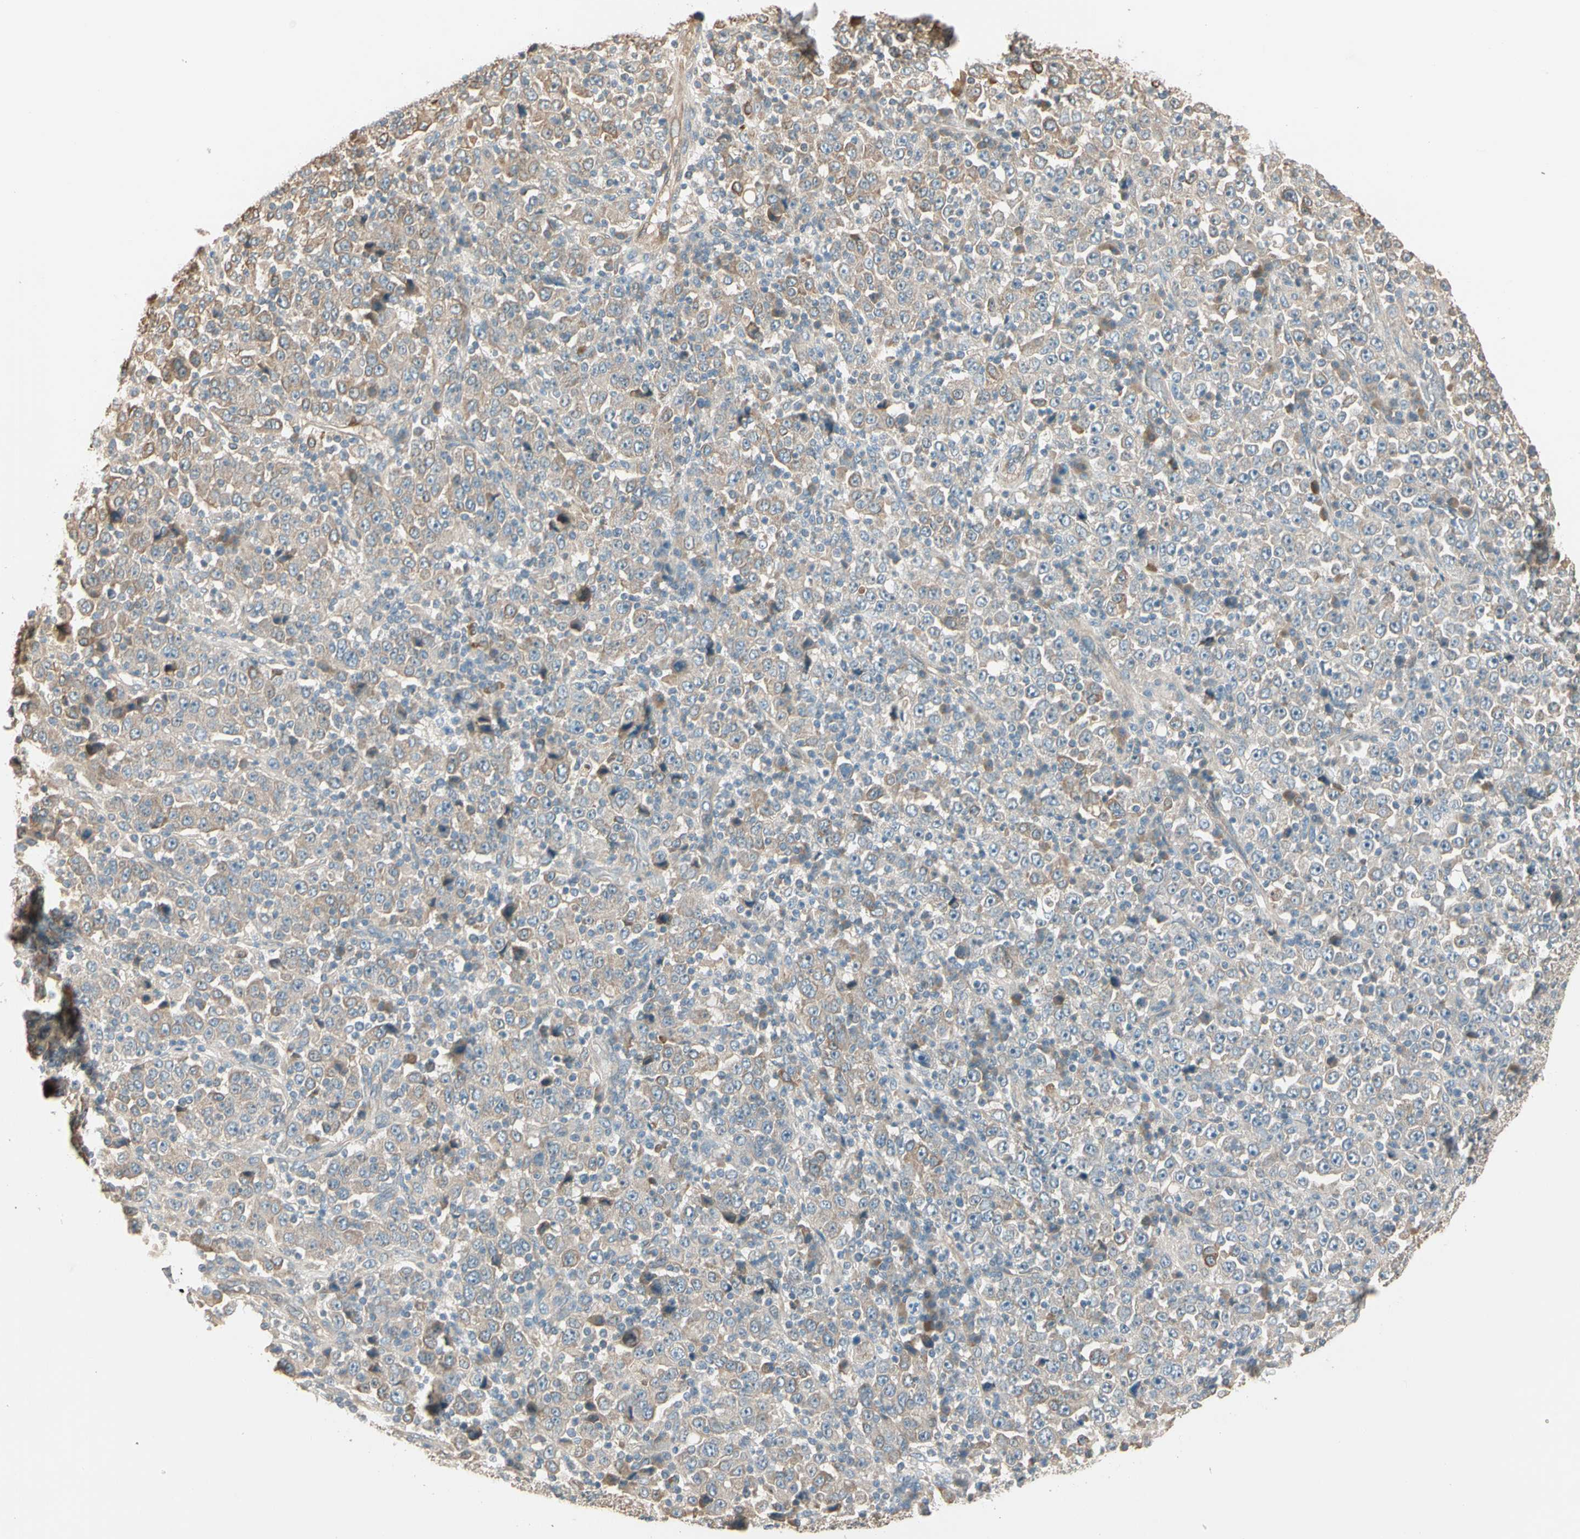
{"staining": {"intensity": "weak", "quantity": ">75%", "location": "cytoplasmic/membranous"}, "tissue": "stomach cancer", "cell_type": "Tumor cells", "image_type": "cancer", "snomed": [{"axis": "morphology", "description": "Normal tissue, NOS"}, {"axis": "morphology", "description": "Adenocarcinoma, NOS"}, {"axis": "topography", "description": "Stomach, upper"}, {"axis": "topography", "description": "Stomach"}], "caption": "Stomach cancer (adenocarcinoma) stained for a protein (brown) shows weak cytoplasmic/membranous positive expression in approximately >75% of tumor cells.", "gene": "TNFRSF21", "patient": {"sex": "male", "age": 59}}